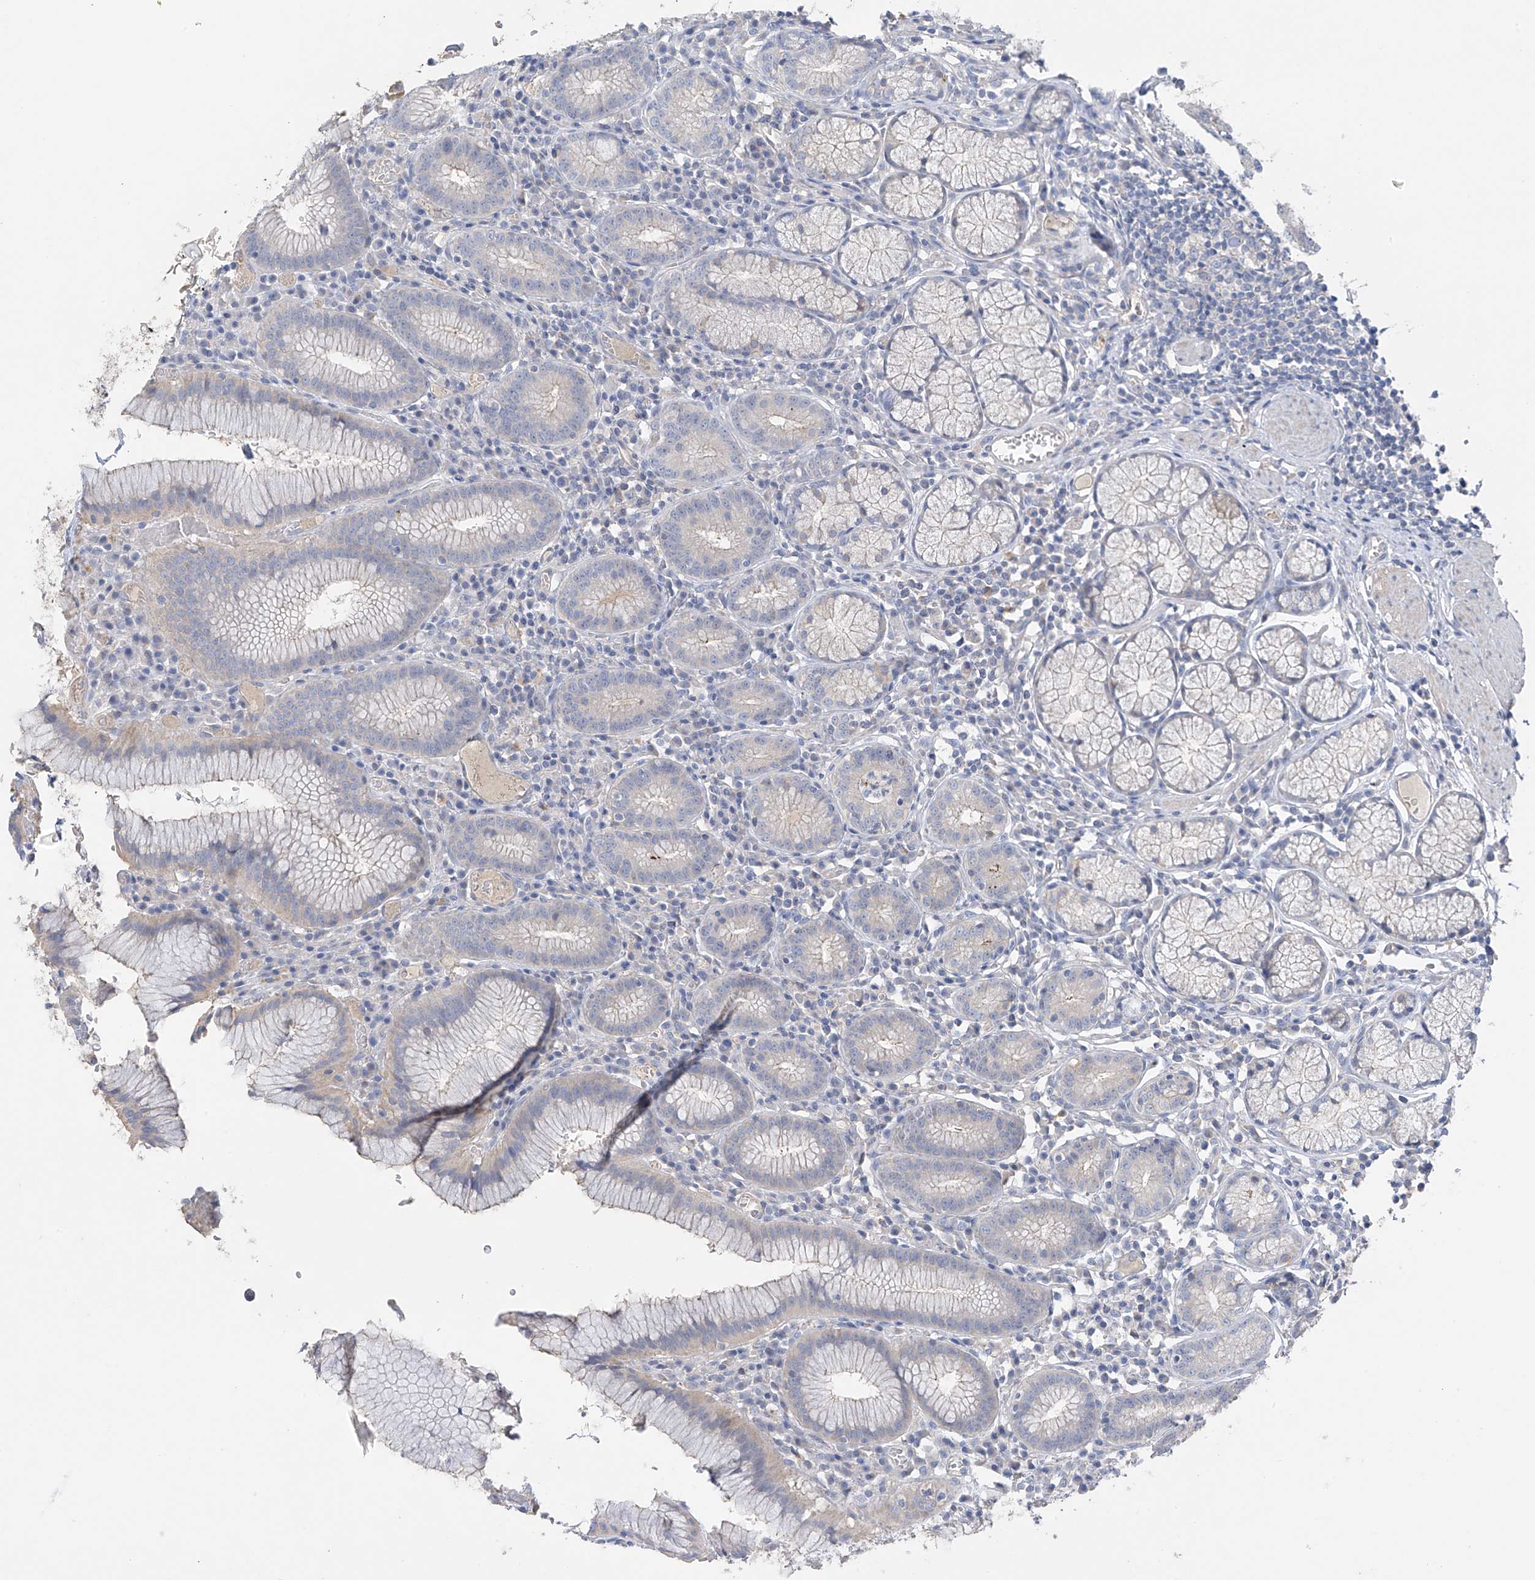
{"staining": {"intensity": "negative", "quantity": "none", "location": "none"}, "tissue": "stomach", "cell_type": "Glandular cells", "image_type": "normal", "snomed": [{"axis": "morphology", "description": "Normal tissue, NOS"}, {"axis": "topography", "description": "Stomach"}], "caption": "This is an immunohistochemistry image of unremarkable stomach. There is no staining in glandular cells.", "gene": "PRSS12", "patient": {"sex": "male", "age": 55}}